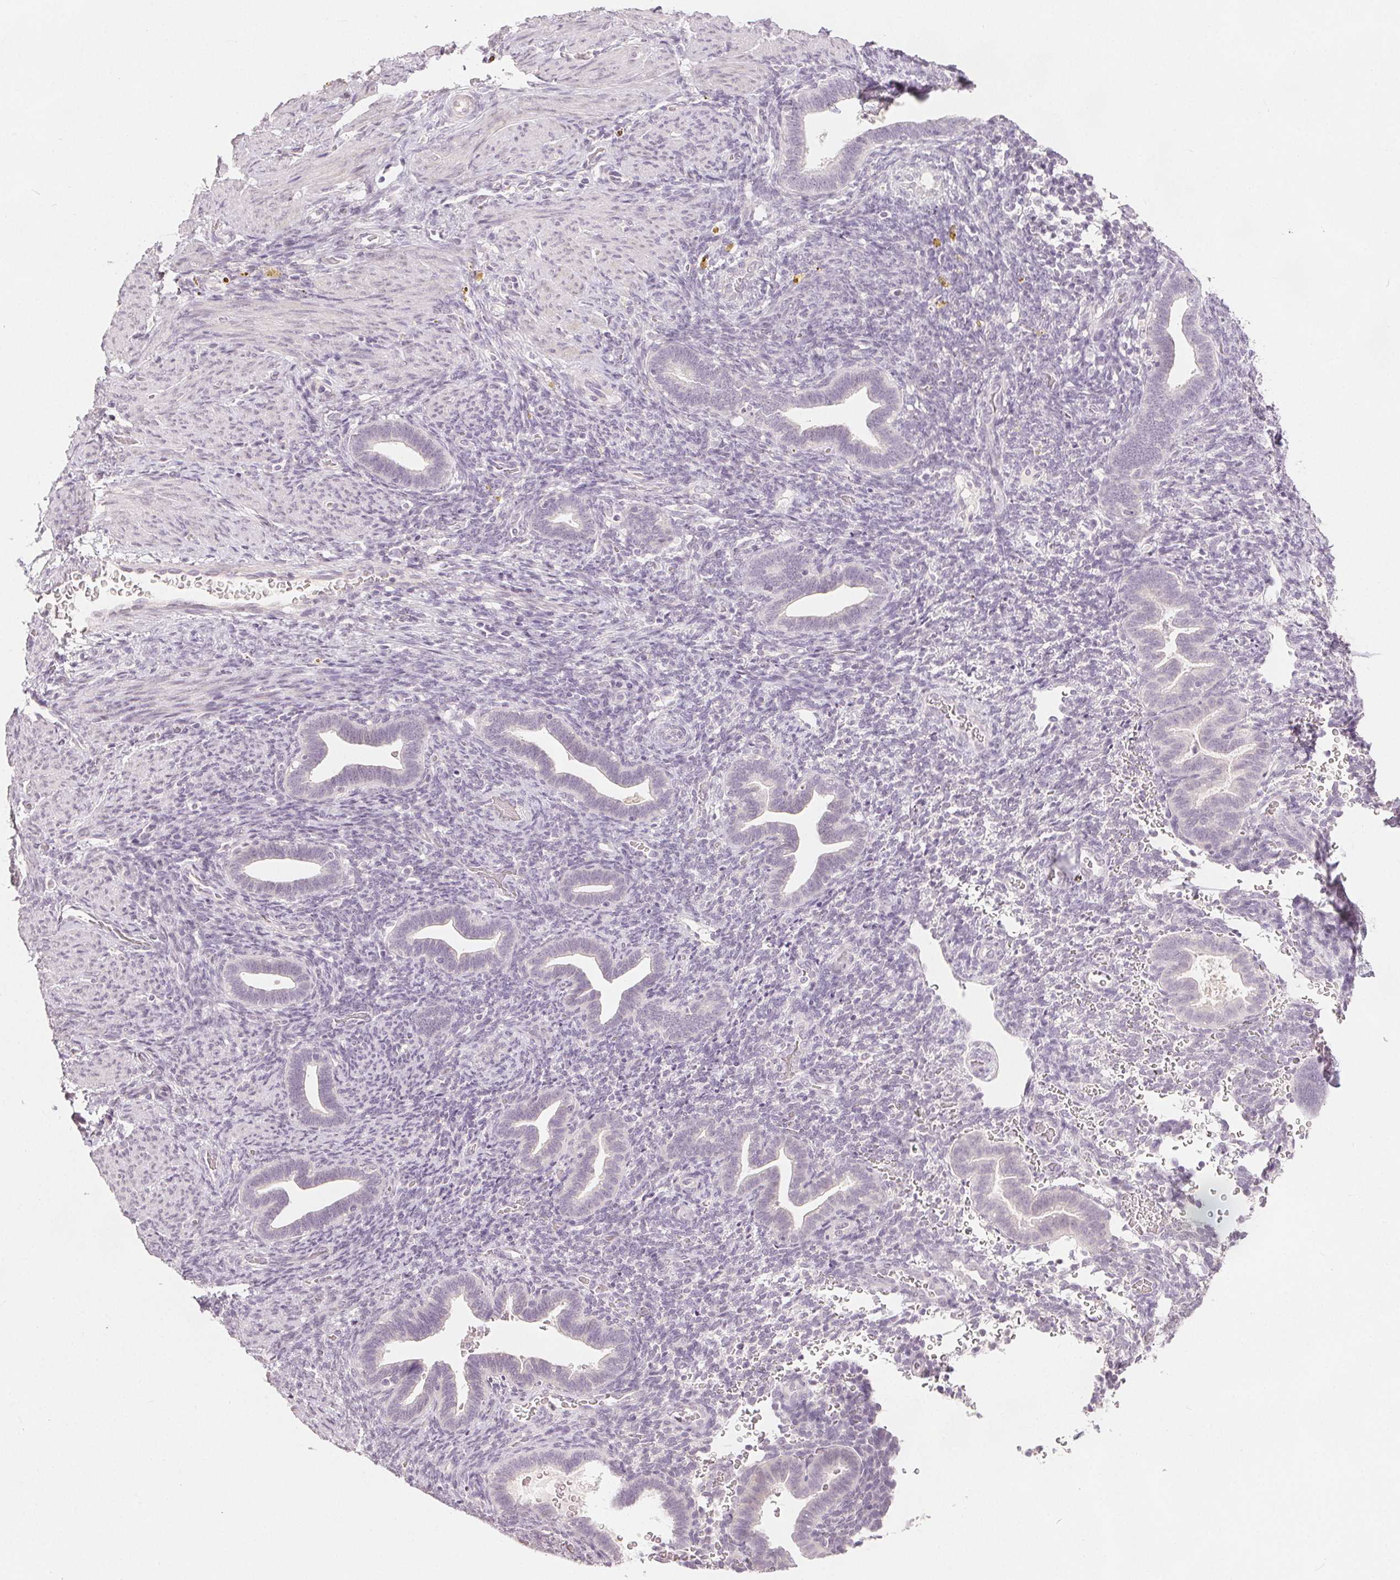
{"staining": {"intensity": "negative", "quantity": "none", "location": "none"}, "tissue": "endometrium", "cell_type": "Cells in endometrial stroma", "image_type": "normal", "snomed": [{"axis": "morphology", "description": "Normal tissue, NOS"}, {"axis": "topography", "description": "Endometrium"}], "caption": "Endometrium stained for a protein using IHC shows no expression cells in endometrial stroma.", "gene": "SLC27A5", "patient": {"sex": "female", "age": 34}}